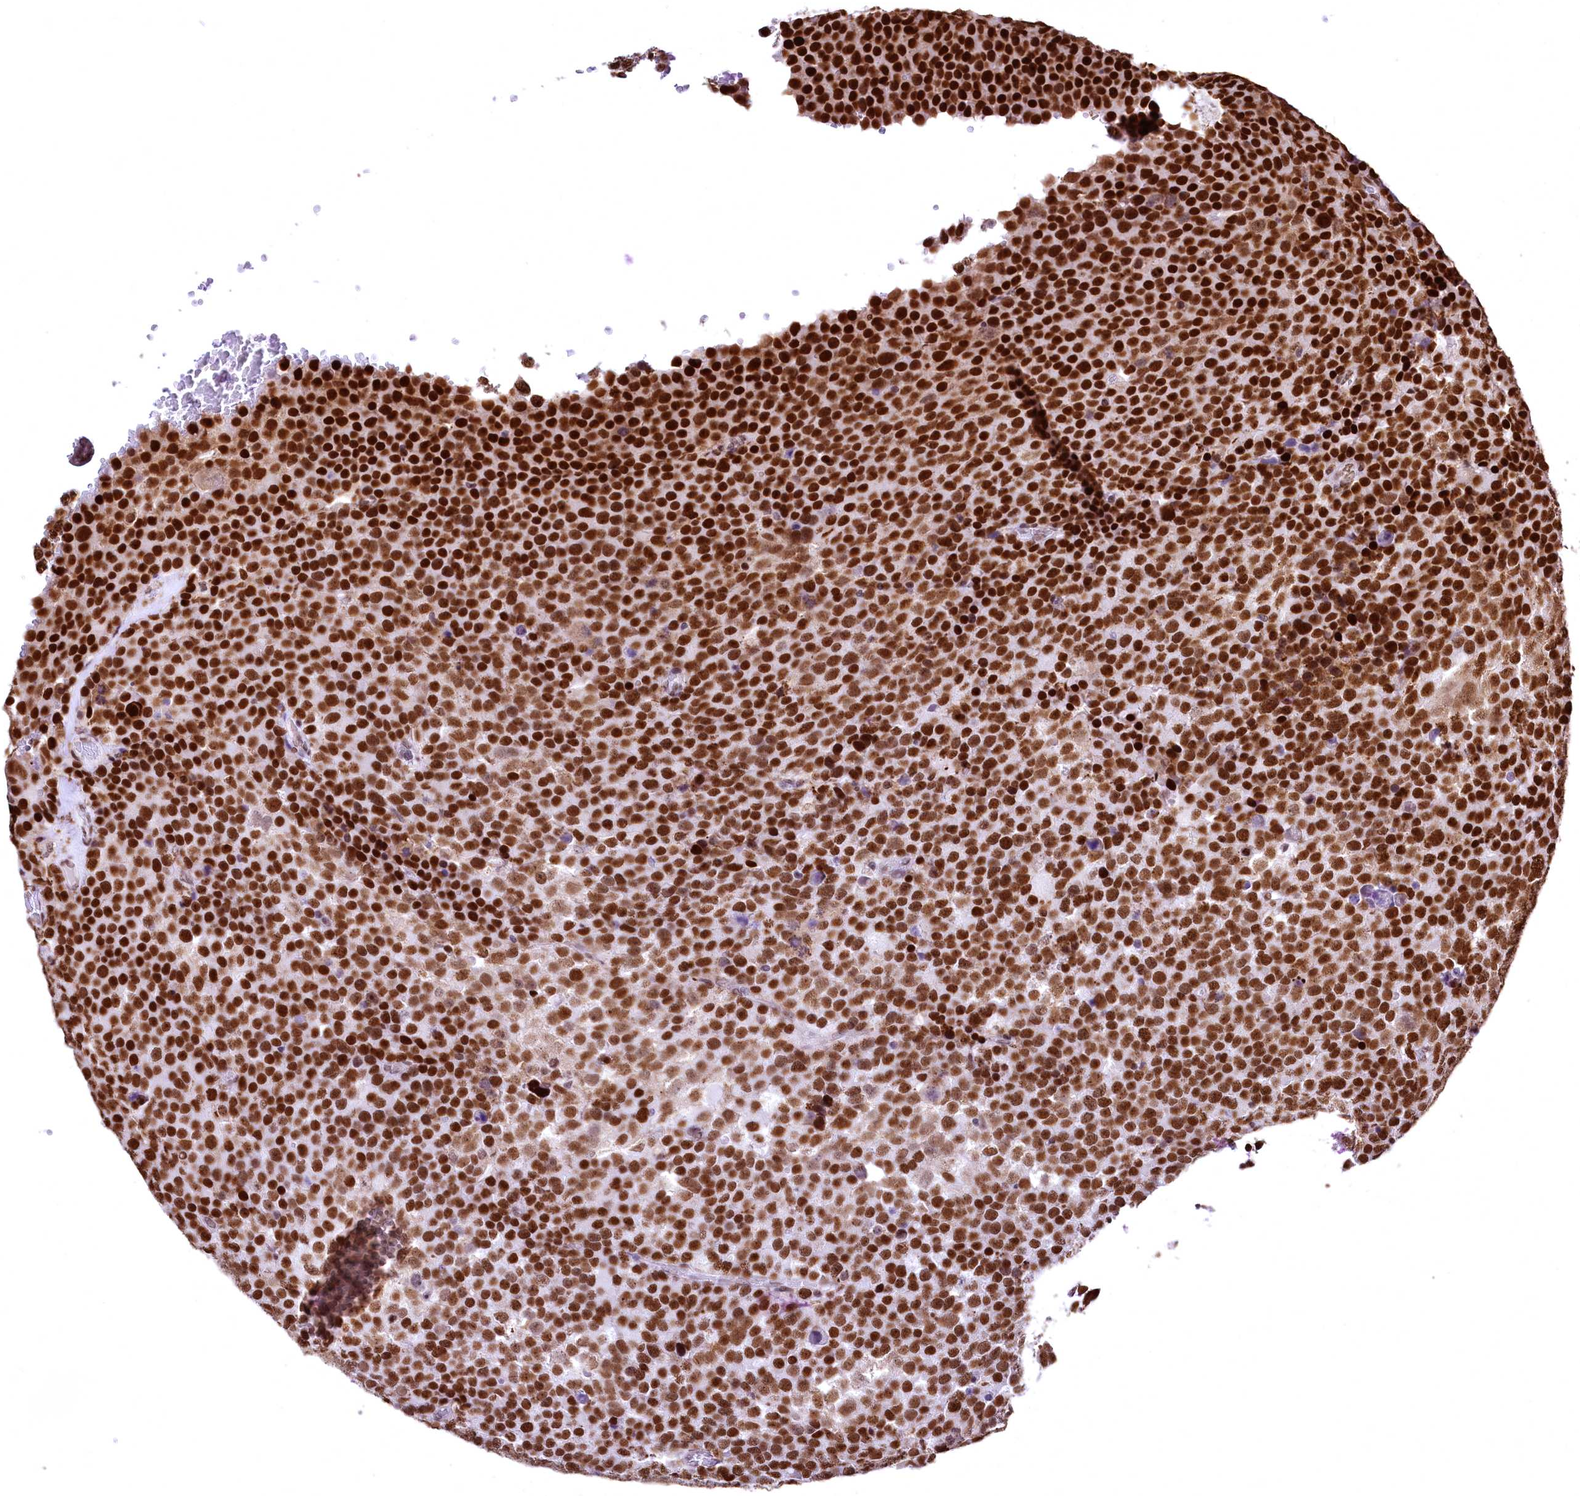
{"staining": {"intensity": "strong", "quantity": ">75%", "location": "nuclear"}, "tissue": "testis cancer", "cell_type": "Tumor cells", "image_type": "cancer", "snomed": [{"axis": "morphology", "description": "Seminoma, NOS"}, {"axis": "topography", "description": "Testis"}], "caption": "DAB (3,3'-diaminobenzidine) immunohistochemical staining of human testis seminoma demonstrates strong nuclear protein expression in approximately >75% of tumor cells.", "gene": "PDS5B", "patient": {"sex": "male", "age": 71}}